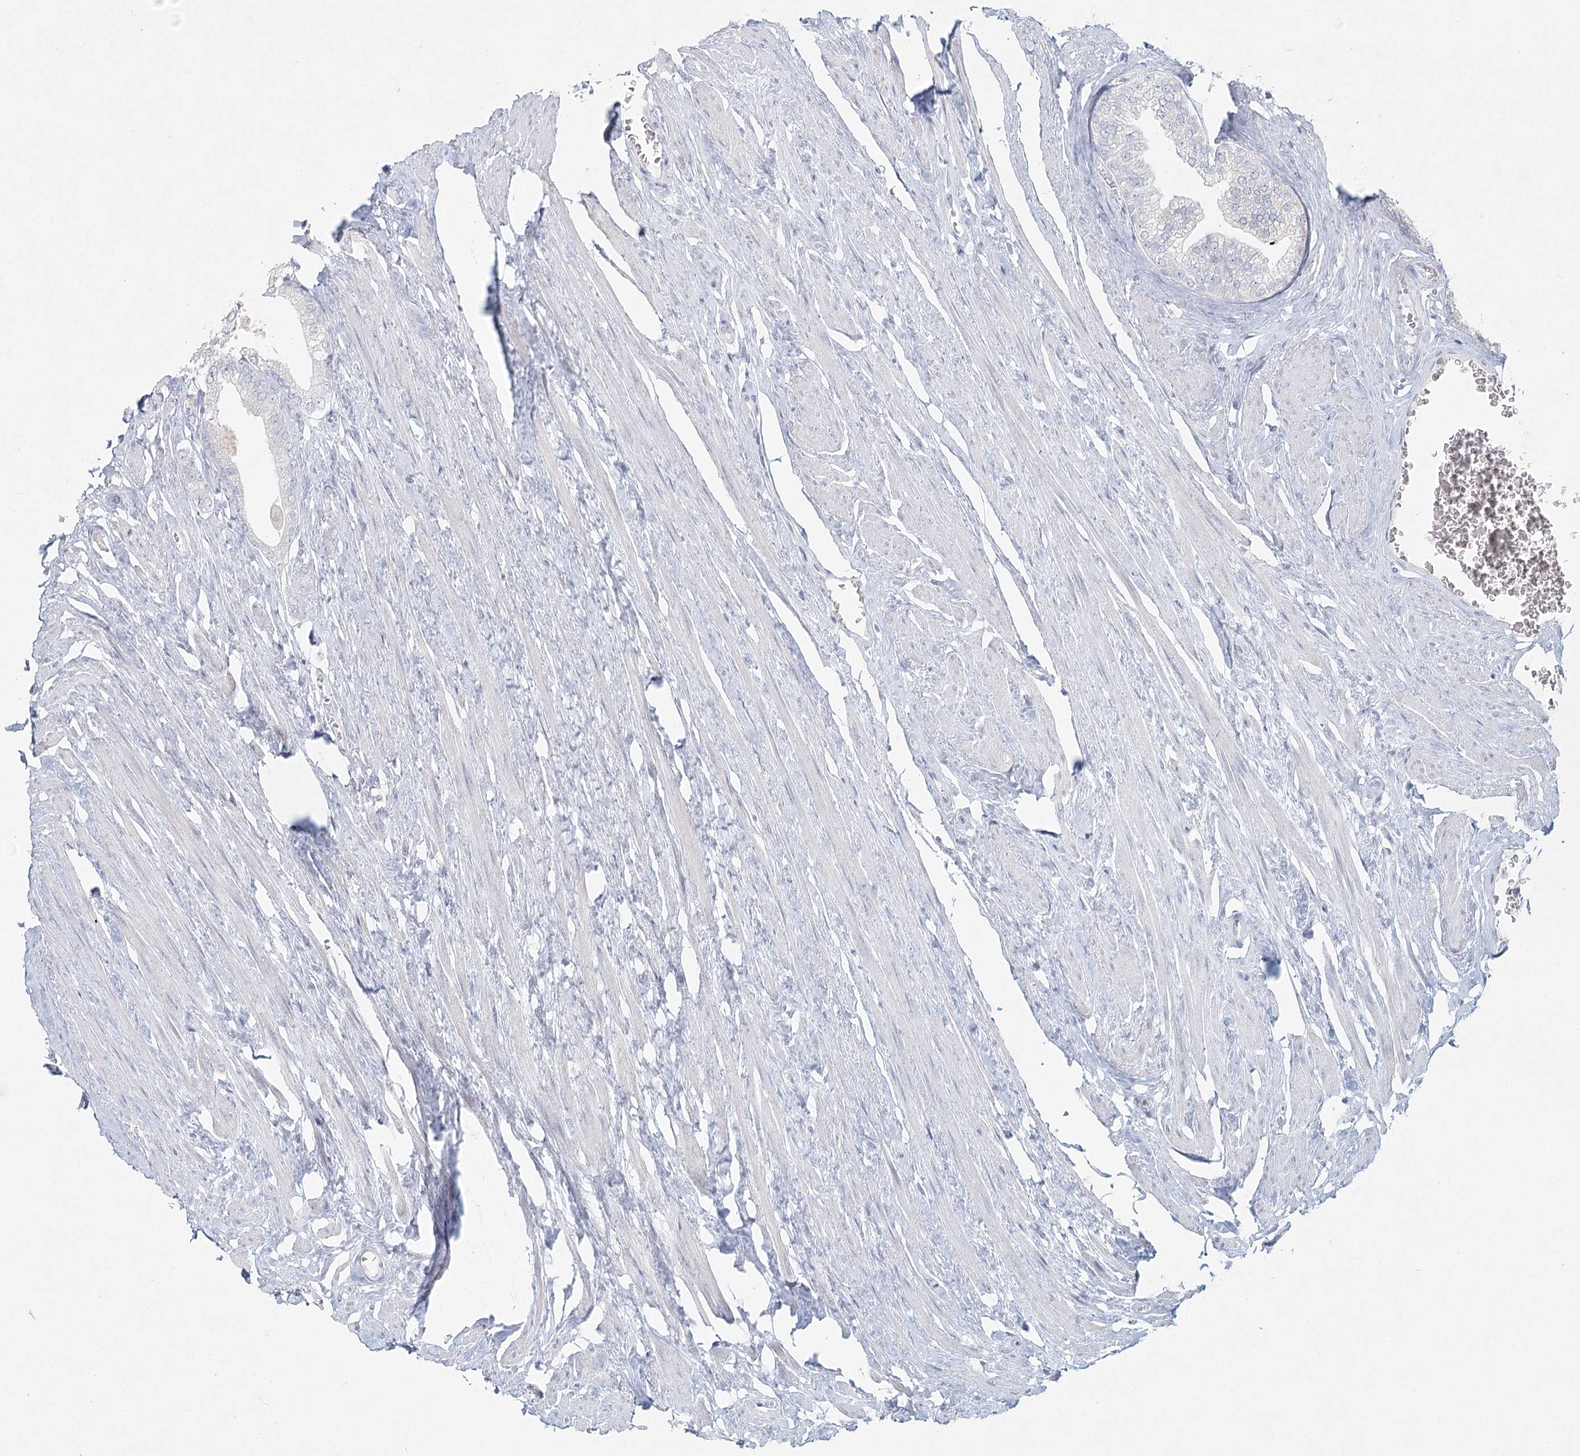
{"staining": {"intensity": "negative", "quantity": "none", "location": "none"}, "tissue": "prostate cancer", "cell_type": "Tumor cells", "image_type": "cancer", "snomed": [{"axis": "morphology", "description": "Adenocarcinoma, Low grade"}, {"axis": "topography", "description": "Prostate"}], "caption": "This is an immunohistochemistry (IHC) image of low-grade adenocarcinoma (prostate). There is no positivity in tumor cells.", "gene": "LRP2BP", "patient": {"sex": "male", "age": 63}}